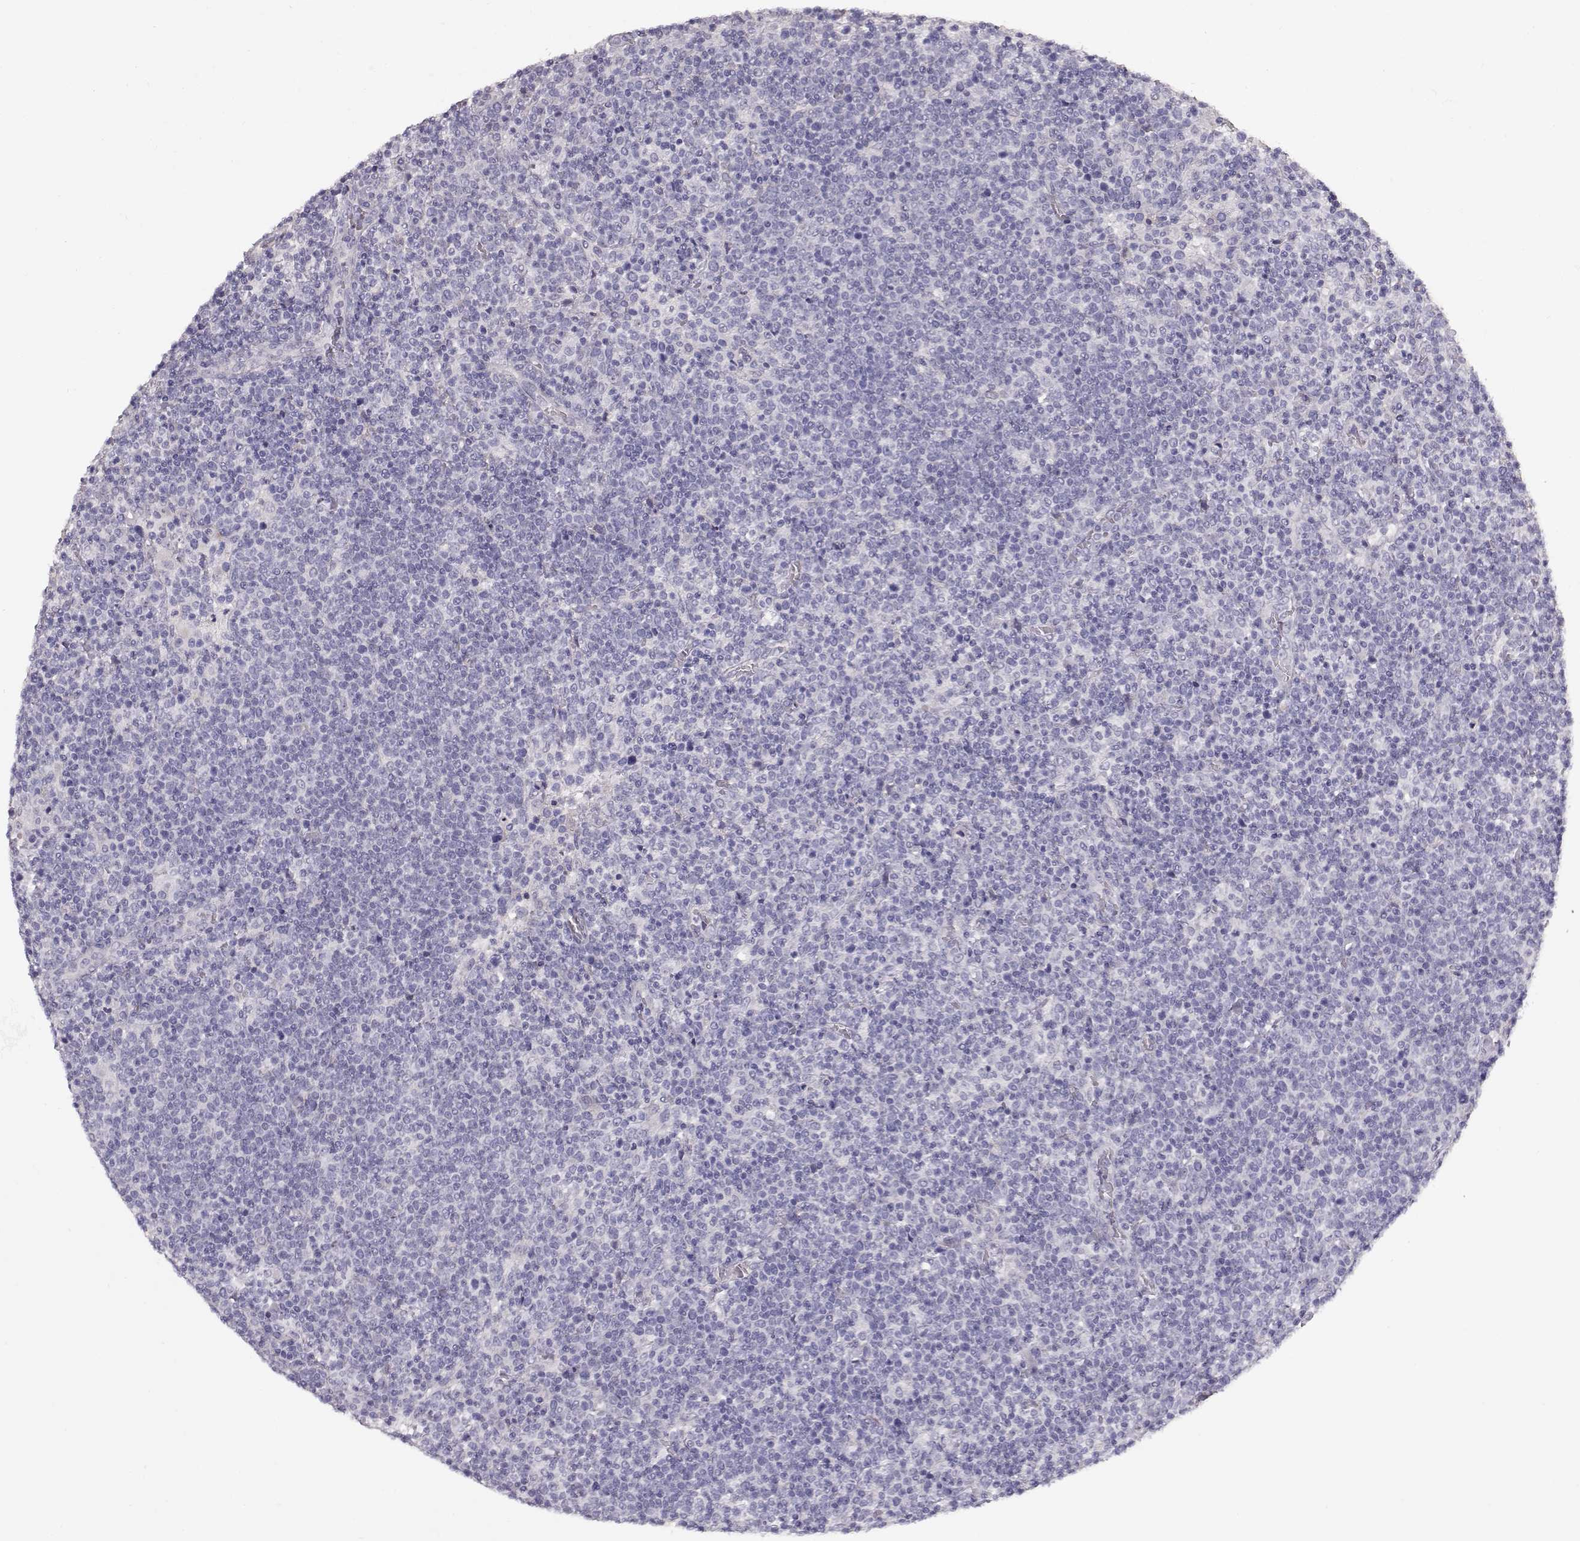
{"staining": {"intensity": "negative", "quantity": "none", "location": "none"}, "tissue": "lymphoma", "cell_type": "Tumor cells", "image_type": "cancer", "snomed": [{"axis": "morphology", "description": "Malignant lymphoma, non-Hodgkin's type, High grade"}, {"axis": "topography", "description": "Lymph node"}], "caption": "High power microscopy image of an immunohistochemistry (IHC) micrograph of high-grade malignant lymphoma, non-Hodgkin's type, revealing no significant positivity in tumor cells. The staining was performed using DAB (3,3'-diaminobenzidine) to visualize the protein expression in brown, while the nuclei were stained in blue with hematoxylin (Magnification: 20x).", "gene": "SLC18A1", "patient": {"sex": "male", "age": 61}}